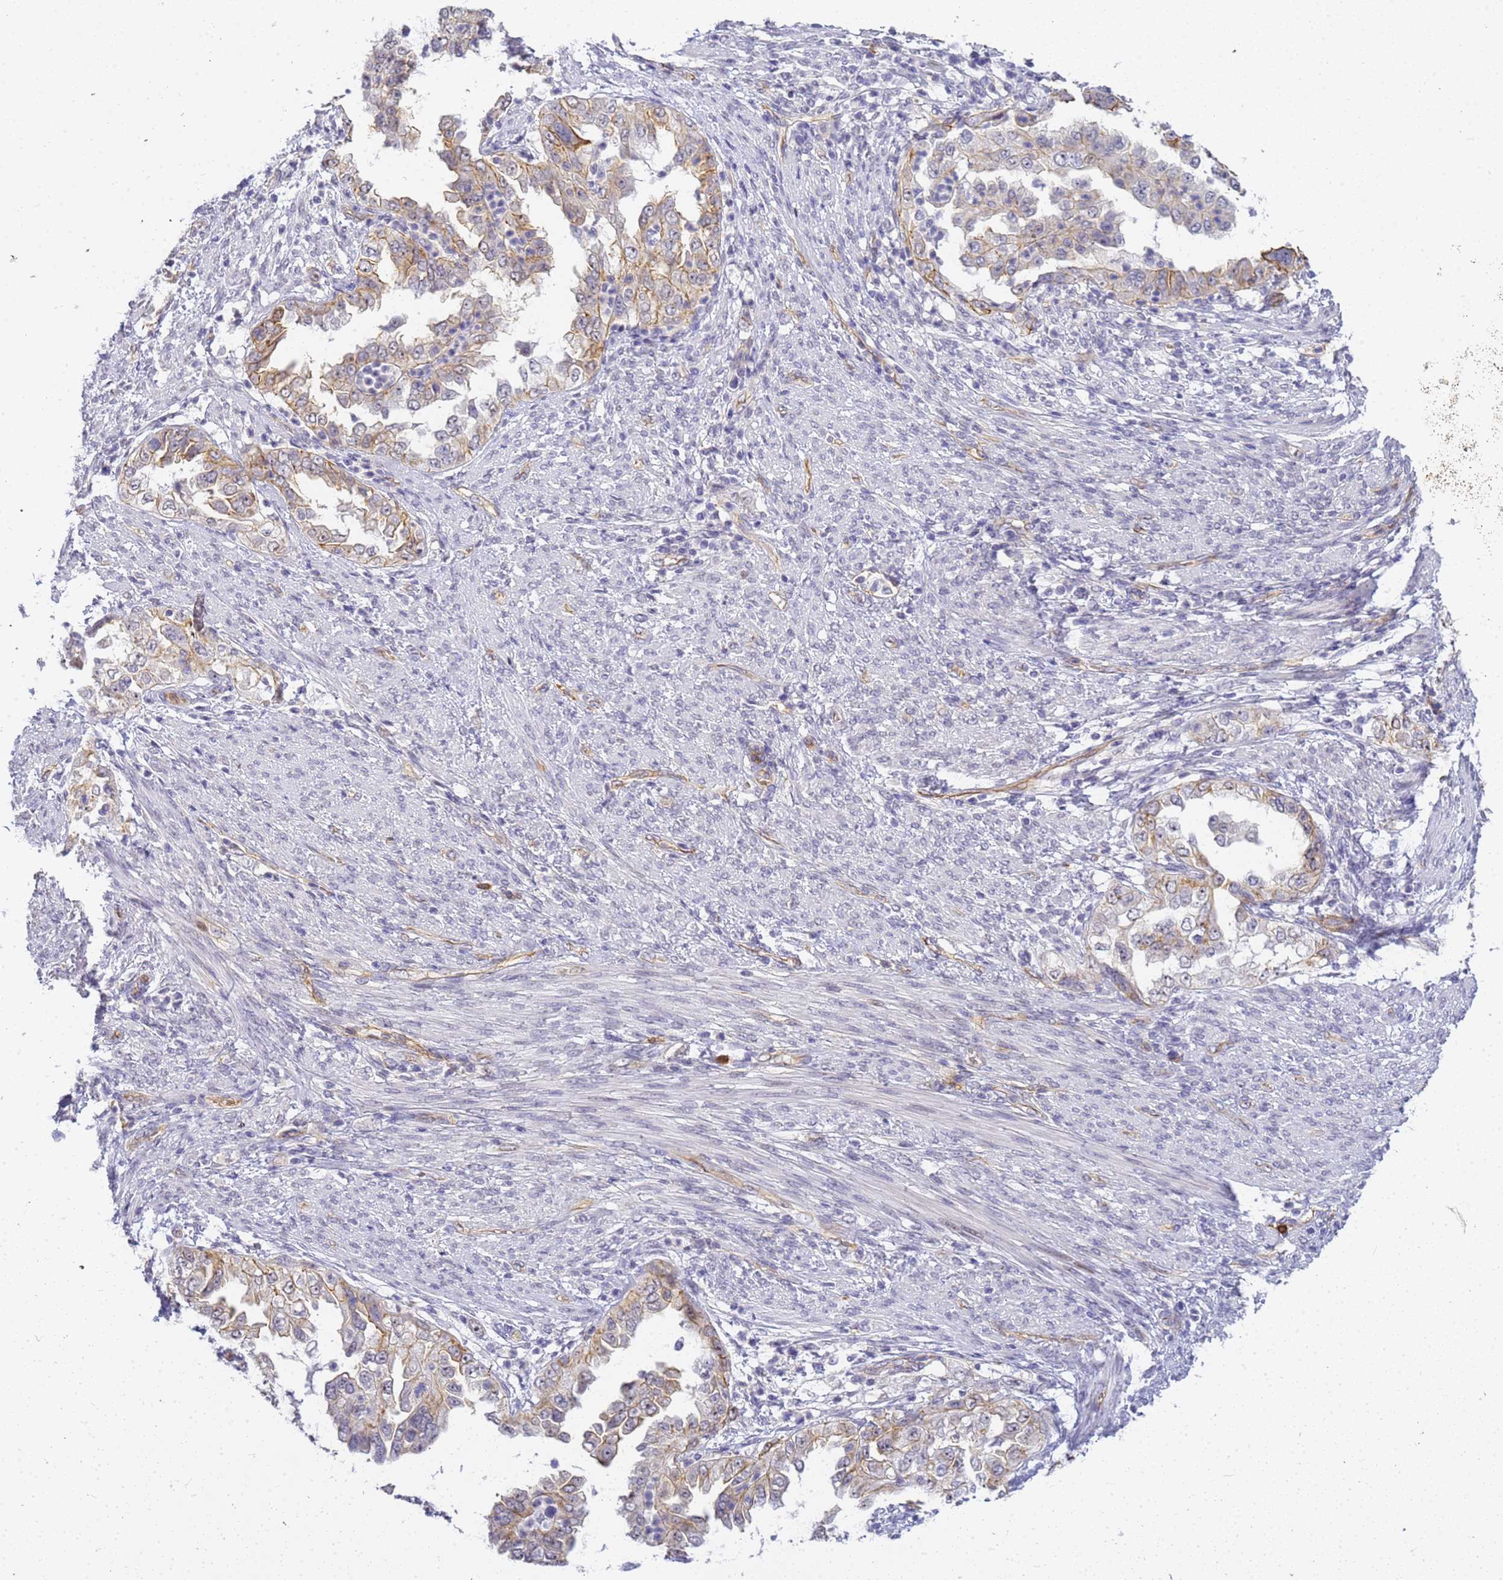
{"staining": {"intensity": "moderate", "quantity": "25%-75%", "location": "cytoplasmic/membranous"}, "tissue": "endometrial cancer", "cell_type": "Tumor cells", "image_type": "cancer", "snomed": [{"axis": "morphology", "description": "Adenocarcinoma, NOS"}, {"axis": "topography", "description": "Endometrium"}], "caption": "Tumor cells reveal medium levels of moderate cytoplasmic/membranous positivity in about 25%-75% of cells in endometrial cancer (adenocarcinoma).", "gene": "GON4L", "patient": {"sex": "female", "age": 85}}